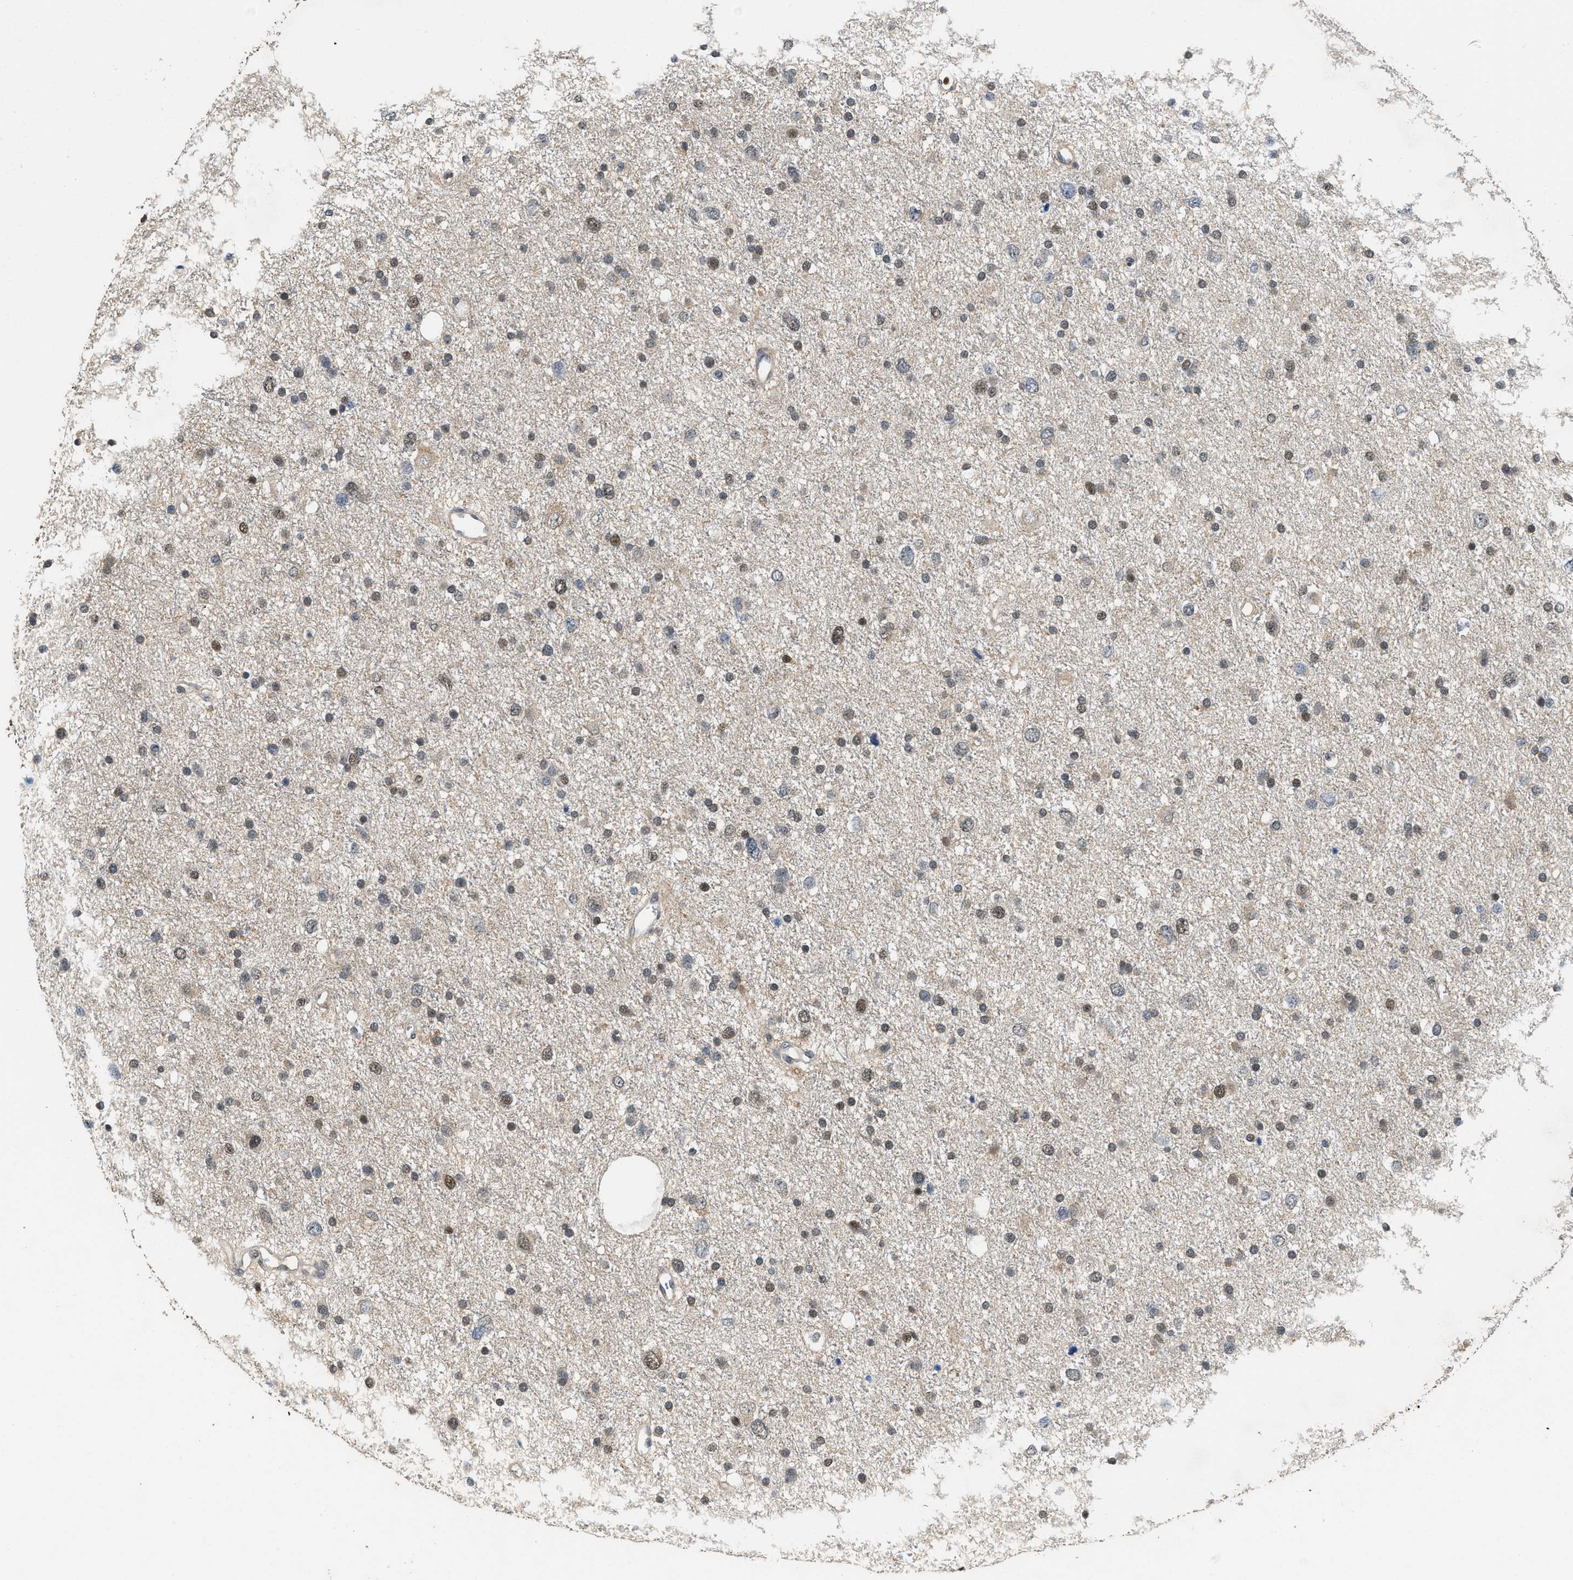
{"staining": {"intensity": "weak", "quantity": "<25%", "location": "nuclear"}, "tissue": "glioma", "cell_type": "Tumor cells", "image_type": "cancer", "snomed": [{"axis": "morphology", "description": "Glioma, malignant, Low grade"}, {"axis": "topography", "description": "Brain"}], "caption": "The micrograph displays no staining of tumor cells in low-grade glioma (malignant).", "gene": "ATF7IP", "patient": {"sex": "female", "age": 37}}